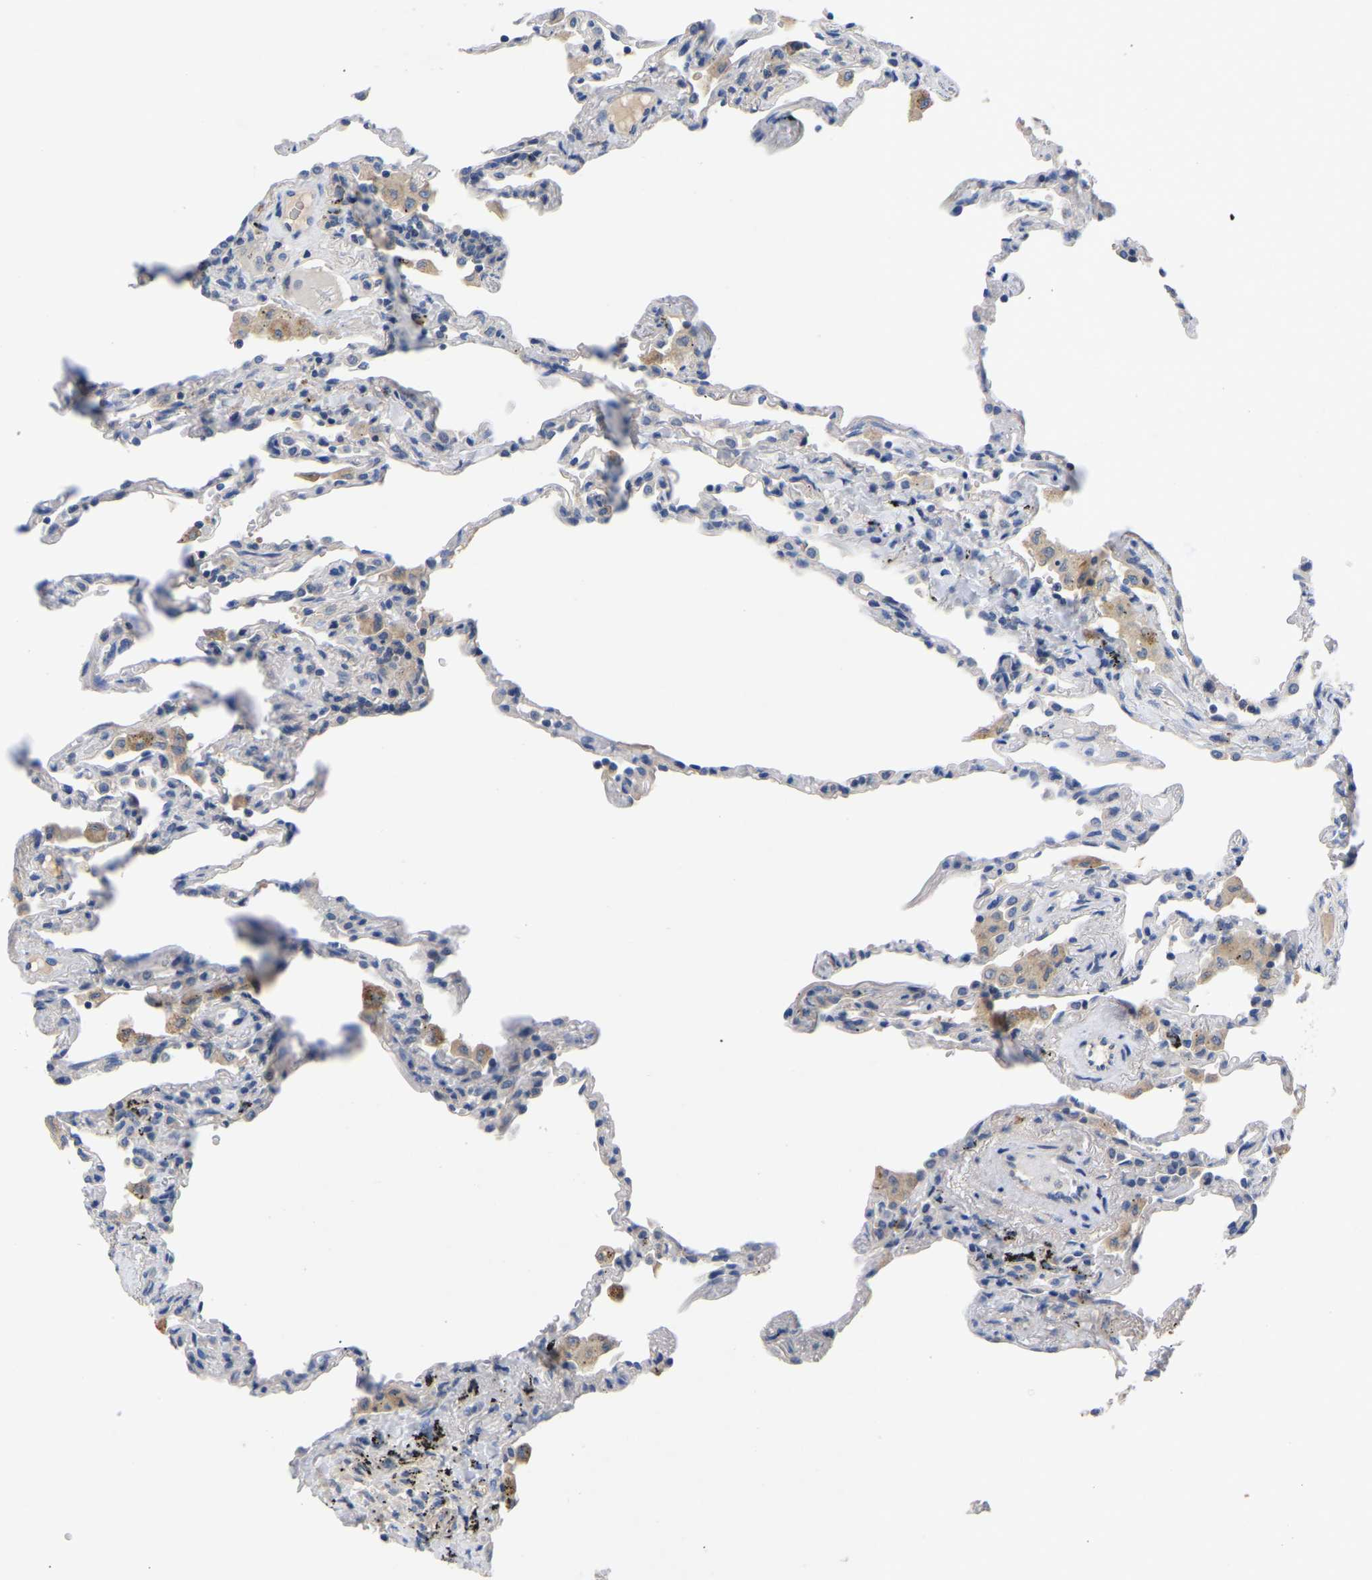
{"staining": {"intensity": "negative", "quantity": "none", "location": "none"}, "tissue": "lung", "cell_type": "Alveolar cells", "image_type": "normal", "snomed": [{"axis": "morphology", "description": "Normal tissue, NOS"}, {"axis": "topography", "description": "Lung"}], "caption": "A high-resolution photomicrograph shows immunohistochemistry (IHC) staining of unremarkable lung, which displays no significant positivity in alveolar cells.", "gene": "ABCA10", "patient": {"sex": "male", "age": 59}}